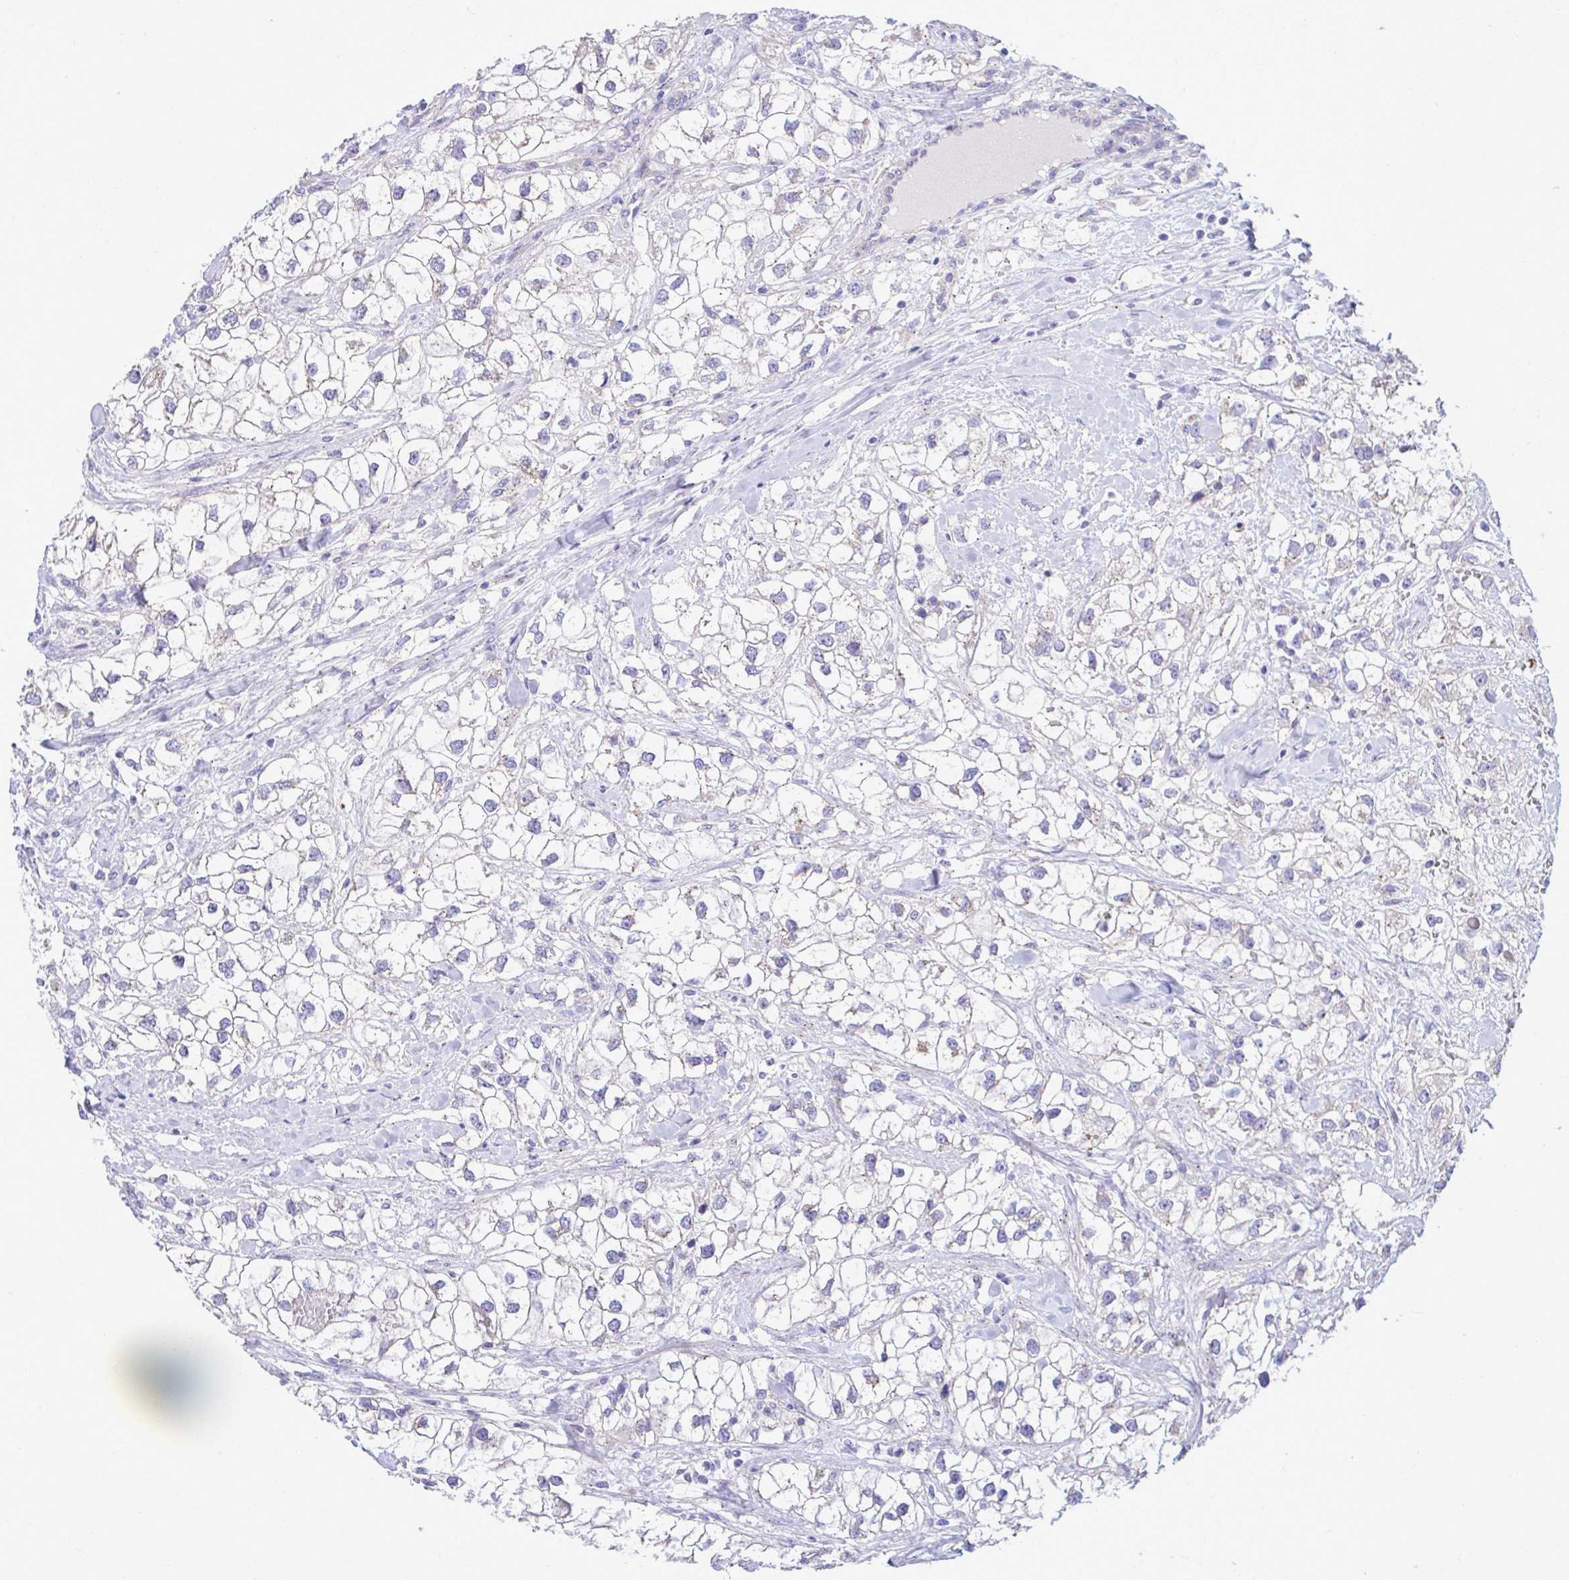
{"staining": {"intensity": "negative", "quantity": "none", "location": "none"}, "tissue": "renal cancer", "cell_type": "Tumor cells", "image_type": "cancer", "snomed": [{"axis": "morphology", "description": "Adenocarcinoma, NOS"}, {"axis": "topography", "description": "Kidney"}], "caption": "DAB (3,3'-diaminobenzidine) immunohistochemical staining of renal adenocarcinoma reveals no significant staining in tumor cells.", "gene": "MRPS16", "patient": {"sex": "male", "age": 59}}